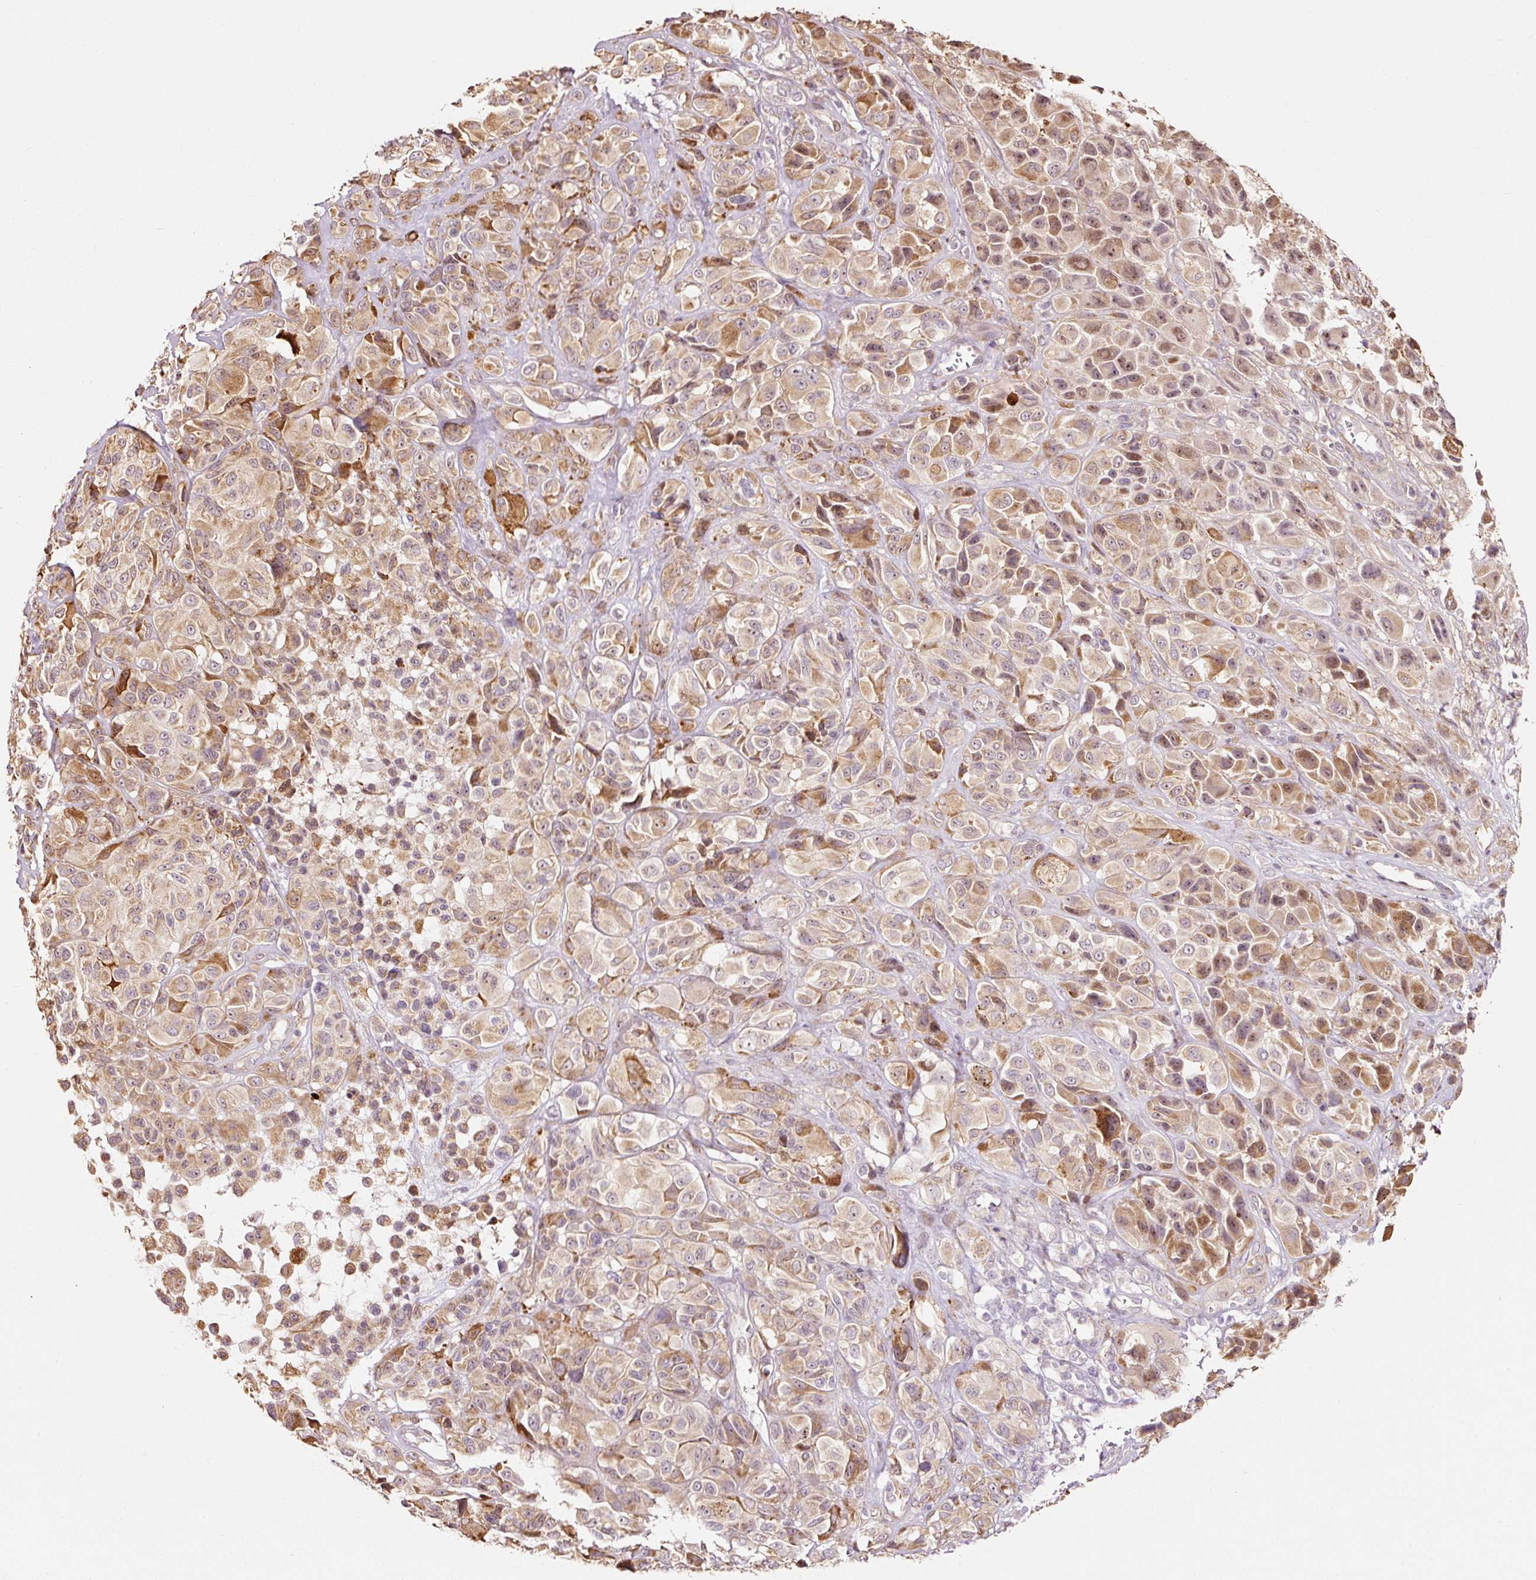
{"staining": {"intensity": "moderate", "quantity": "25%-75%", "location": "cytoplasmic/membranous,nuclear"}, "tissue": "melanoma", "cell_type": "Tumor cells", "image_type": "cancer", "snomed": [{"axis": "morphology", "description": "Malignant melanoma, NOS"}, {"axis": "topography", "description": "Skin of trunk"}], "caption": "A micrograph of human melanoma stained for a protein reveals moderate cytoplasmic/membranous and nuclear brown staining in tumor cells. The staining was performed using DAB to visualize the protein expression in brown, while the nuclei were stained in blue with hematoxylin (Magnification: 20x).", "gene": "ETF1", "patient": {"sex": "male", "age": 71}}